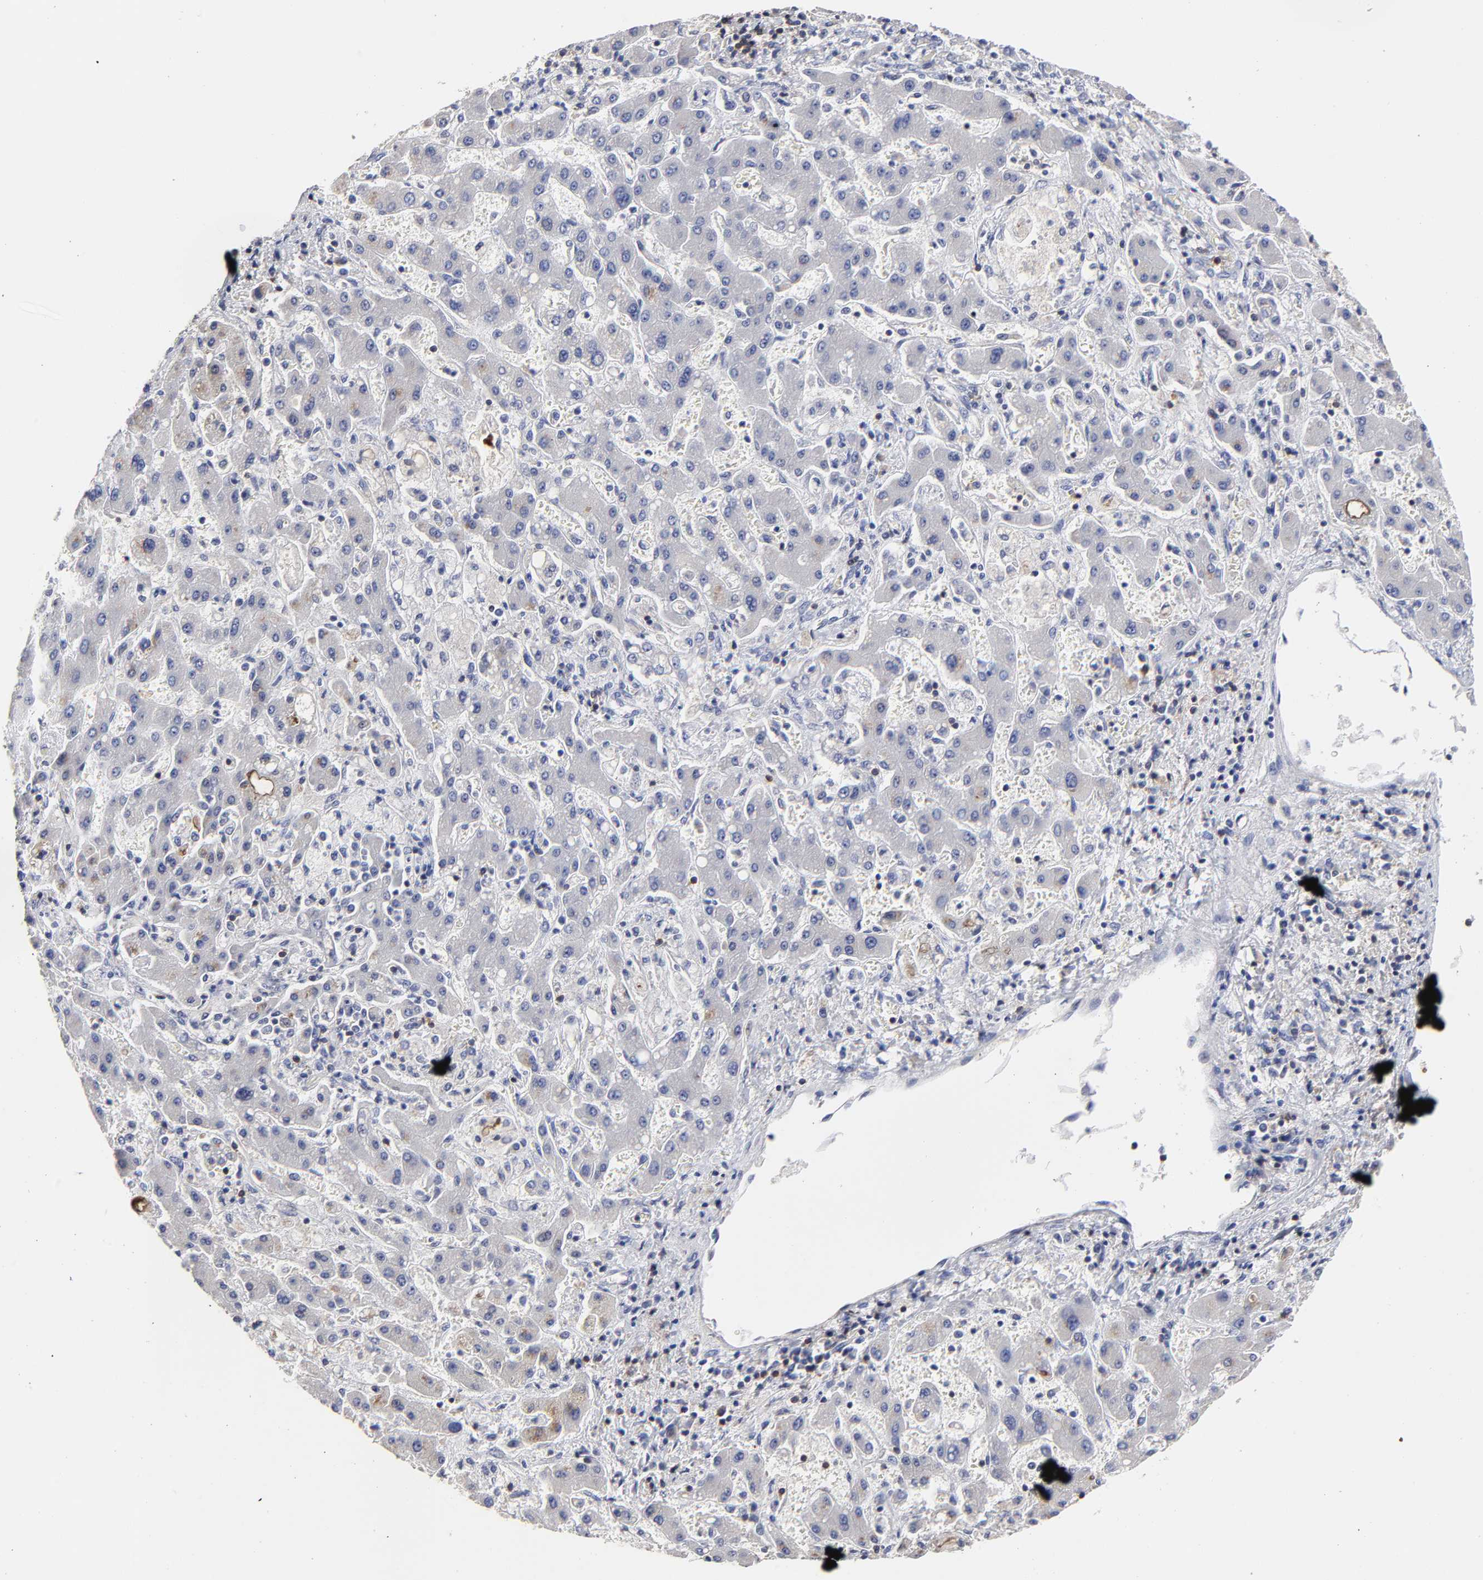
{"staining": {"intensity": "weak", "quantity": "<25%", "location": "cytoplasmic/membranous"}, "tissue": "liver cancer", "cell_type": "Tumor cells", "image_type": "cancer", "snomed": [{"axis": "morphology", "description": "Cholangiocarcinoma"}, {"axis": "topography", "description": "Liver"}], "caption": "This is an immunohistochemistry (IHC) histopathology image of human liver cancer (cholangiocarcinoma). There is no positivity in tumor cells.", "gene": "TRAT1", "patient": {"sex": "male", "age": 50}}